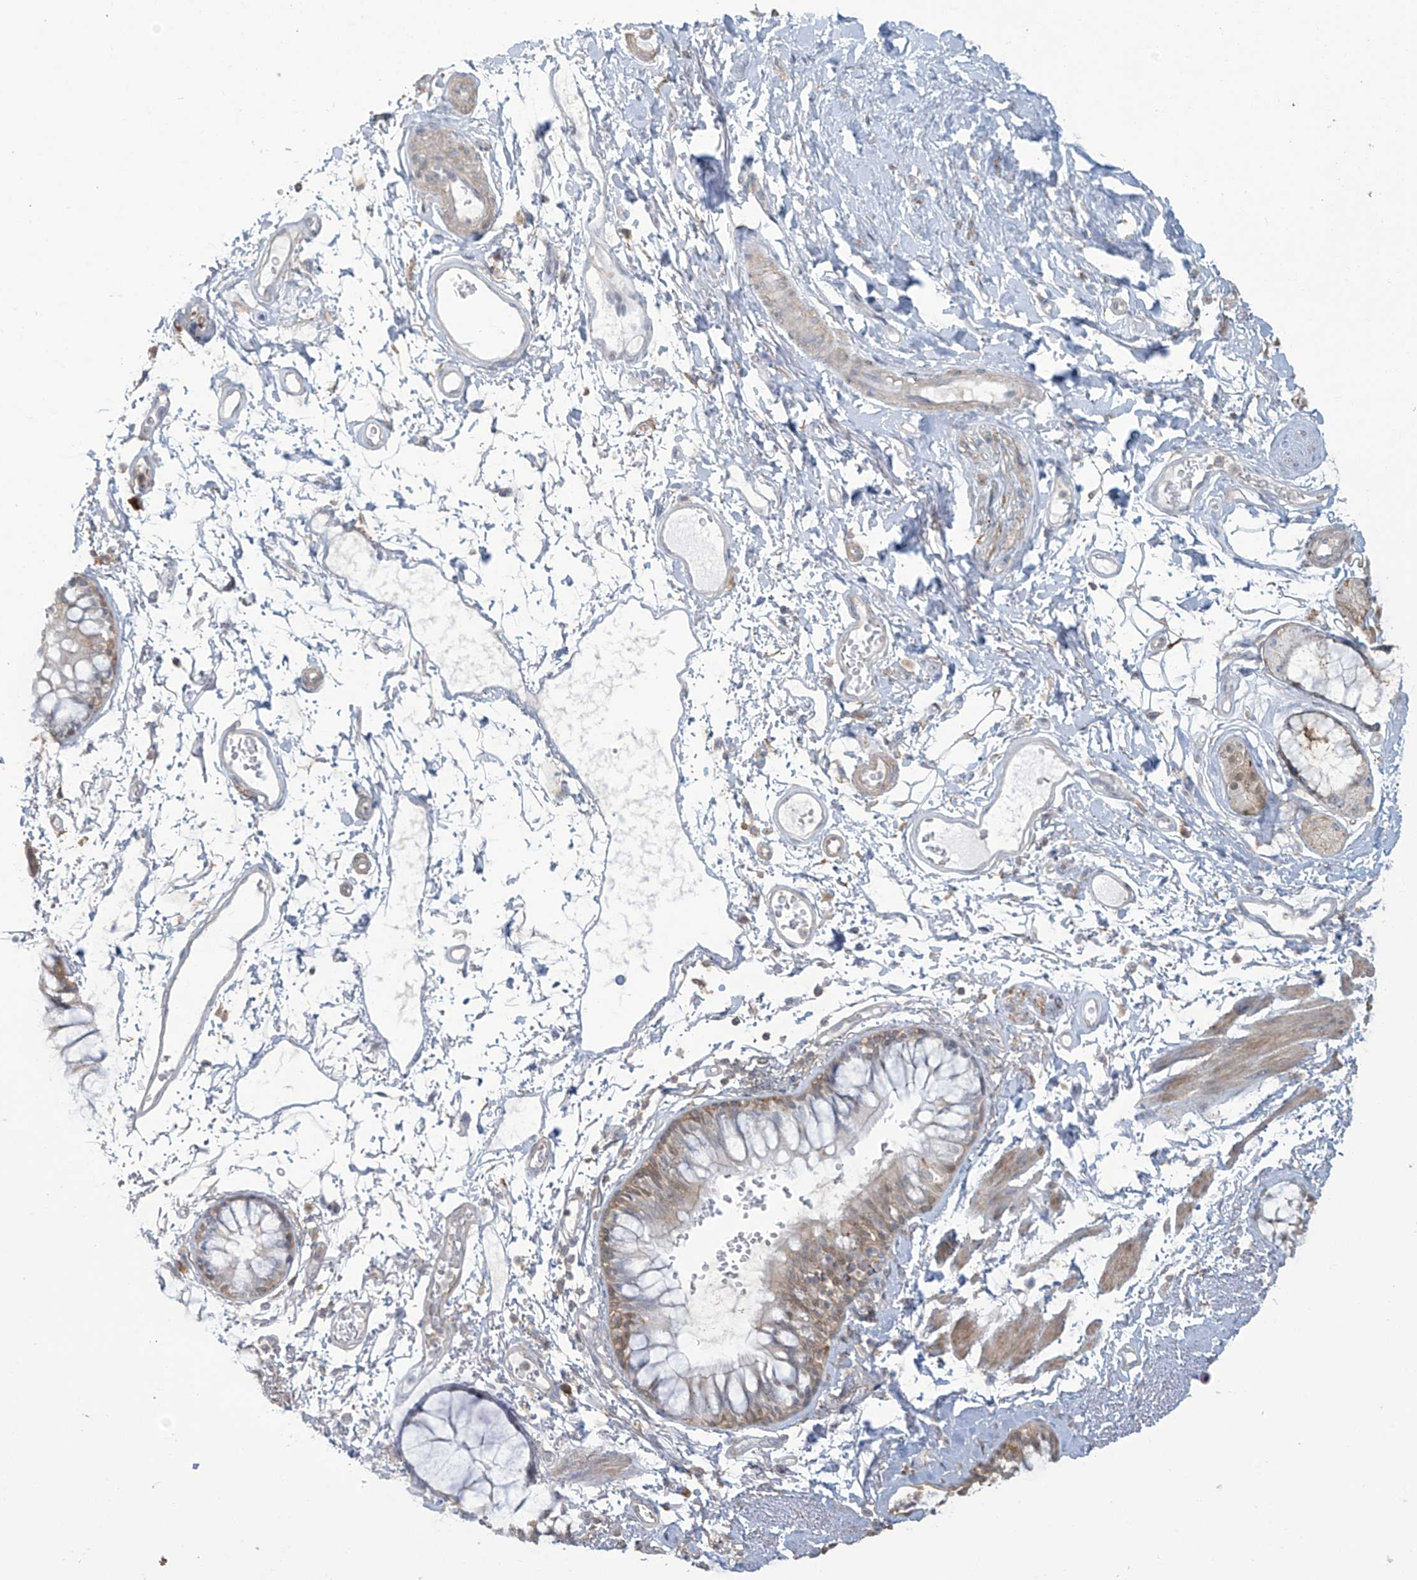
{"staining": {"intensity": "weak", "quantity": ">75%", "location": "cytoplasmic/membranous"}, "tissue": "bronchus", "cell_type": "Respiratory epithelial cells", "image_type": "normal", "snomed": [{"axis": "morphology", "description": "Normal tissue, NOS"}, {"axis": "topography", "description": "Cartilage tissue"}, {"axis": "topography", "description": "Bronchus"}], "caption": "Weak cytoplasmic/membranous positivity for a protein is identified in about >75% of respiratory epithelial cells of benign bronchus using IHC.", "gene": "TAGAP", "patient": {"sex": "female", "age": 73}}